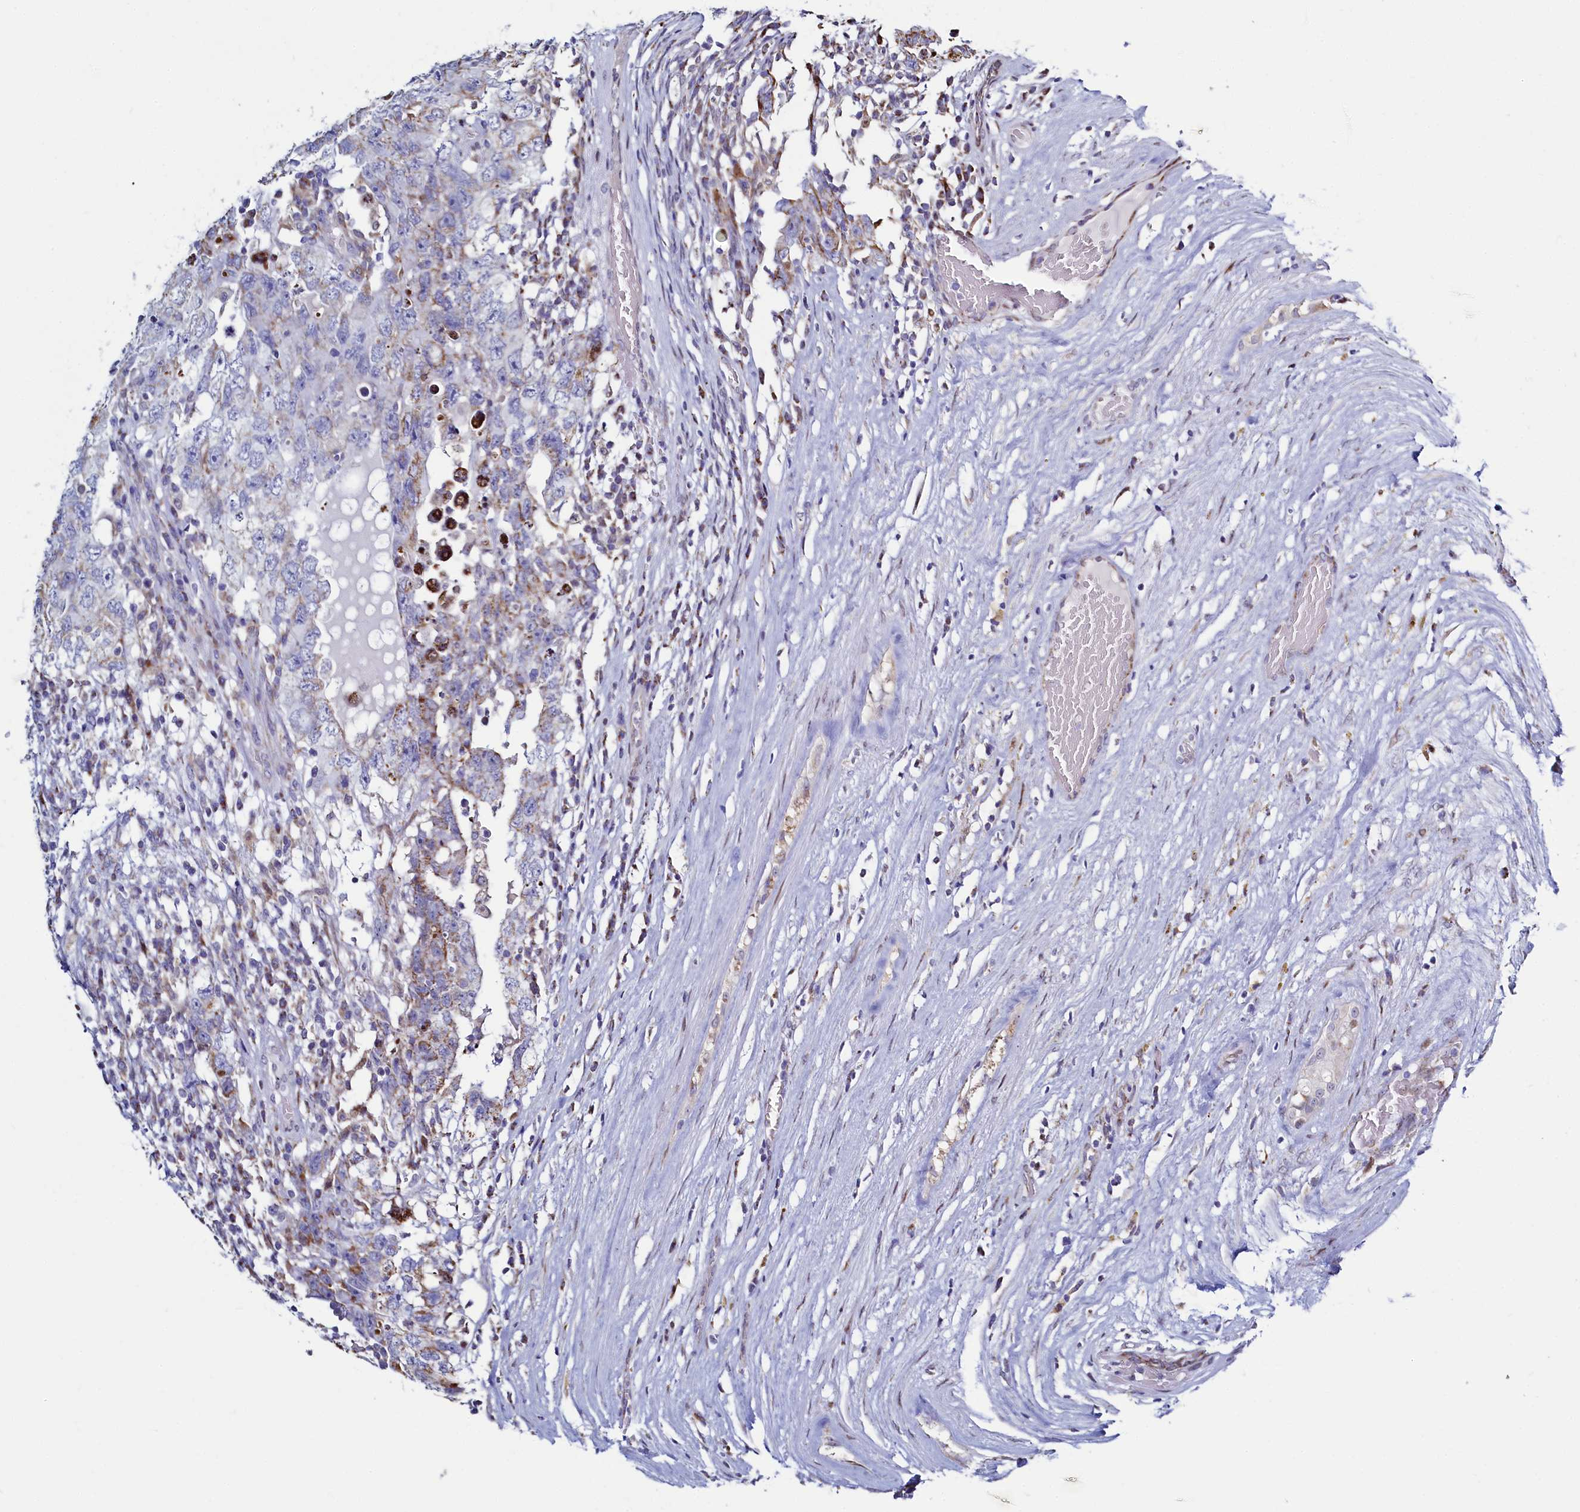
{"staining": {"intensity": "weak", "quantity": "<25%", "location": "cytoplasmic/membranous"}, "tissue": "testis cancer", "cell_type": "Tumor cells", "image_type": "cancer", "snomed": [{"axis": "morphology", "description": "Carcinoma, Embryonal, NOS"}, {"axis": "topography", "description": "Testis"}], "caption": "Immunohistochemistry image of neoplastic tissue: embryonal carcinoma (testis) stained with DAB demonstrates no significant protein staining in tumor cells. (DAB immunohistochemistry (IHC) with hematoxylin counter stain).", "gene": "HDGFL3", "patient": {"sex": "male", "age": 26}}